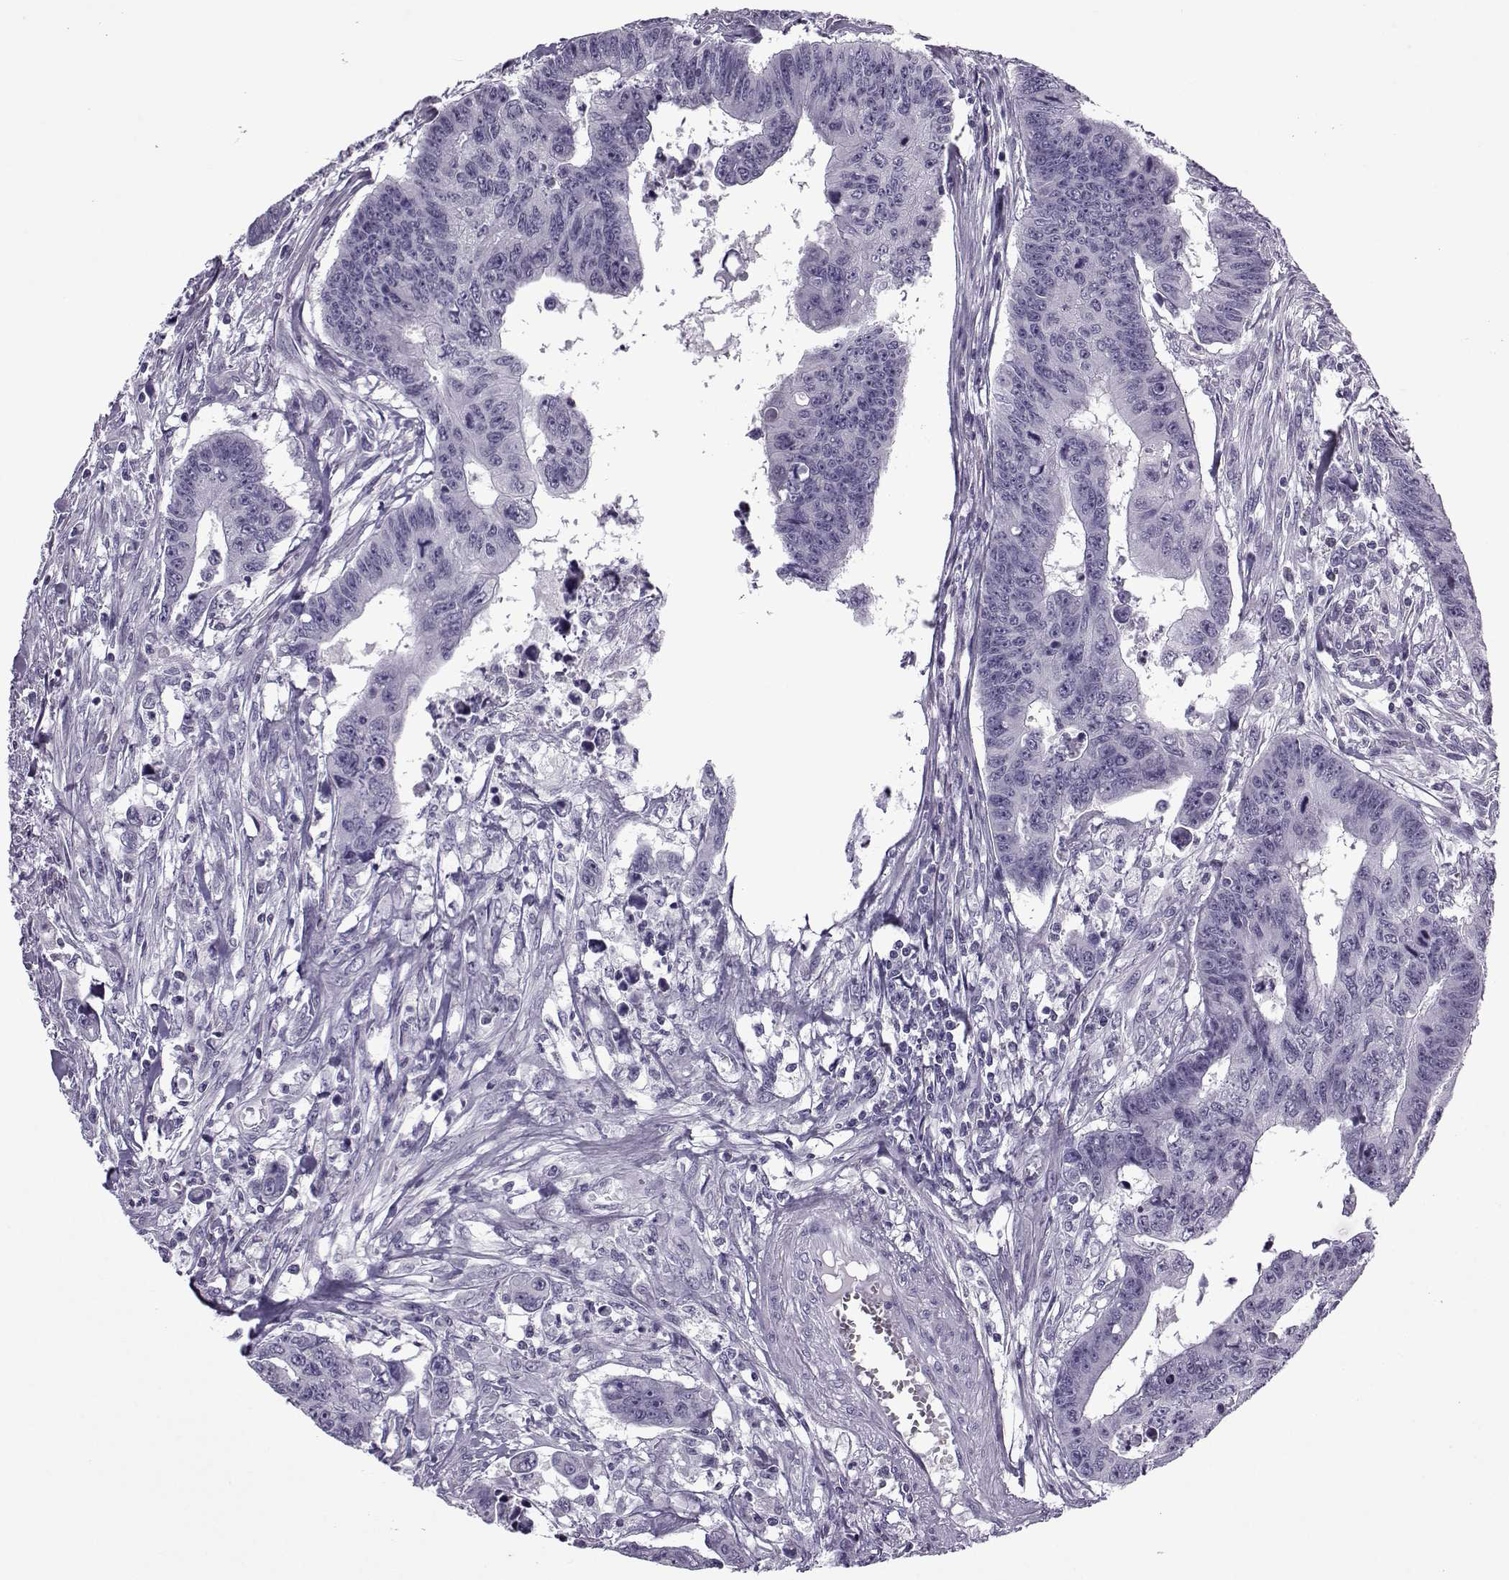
{"staining": {"intensity": "negative", "quantity": "none", "location": "none"}, "tissue": "colorectal cancer", "cell_type": "Tumor cells", "image_type": "cancer", "snomed": [{"axis": "morphology", "description": "Adenocarcinoma, NOS"}, {"axis": "topography", "description": "Rectum"}], "caption": "A histopathology image of colorectal cancer stained for a protein shows no brown staining in tumor cells.", "gene": "OIP5", "patient": {"sex": "female", "age": 85}}